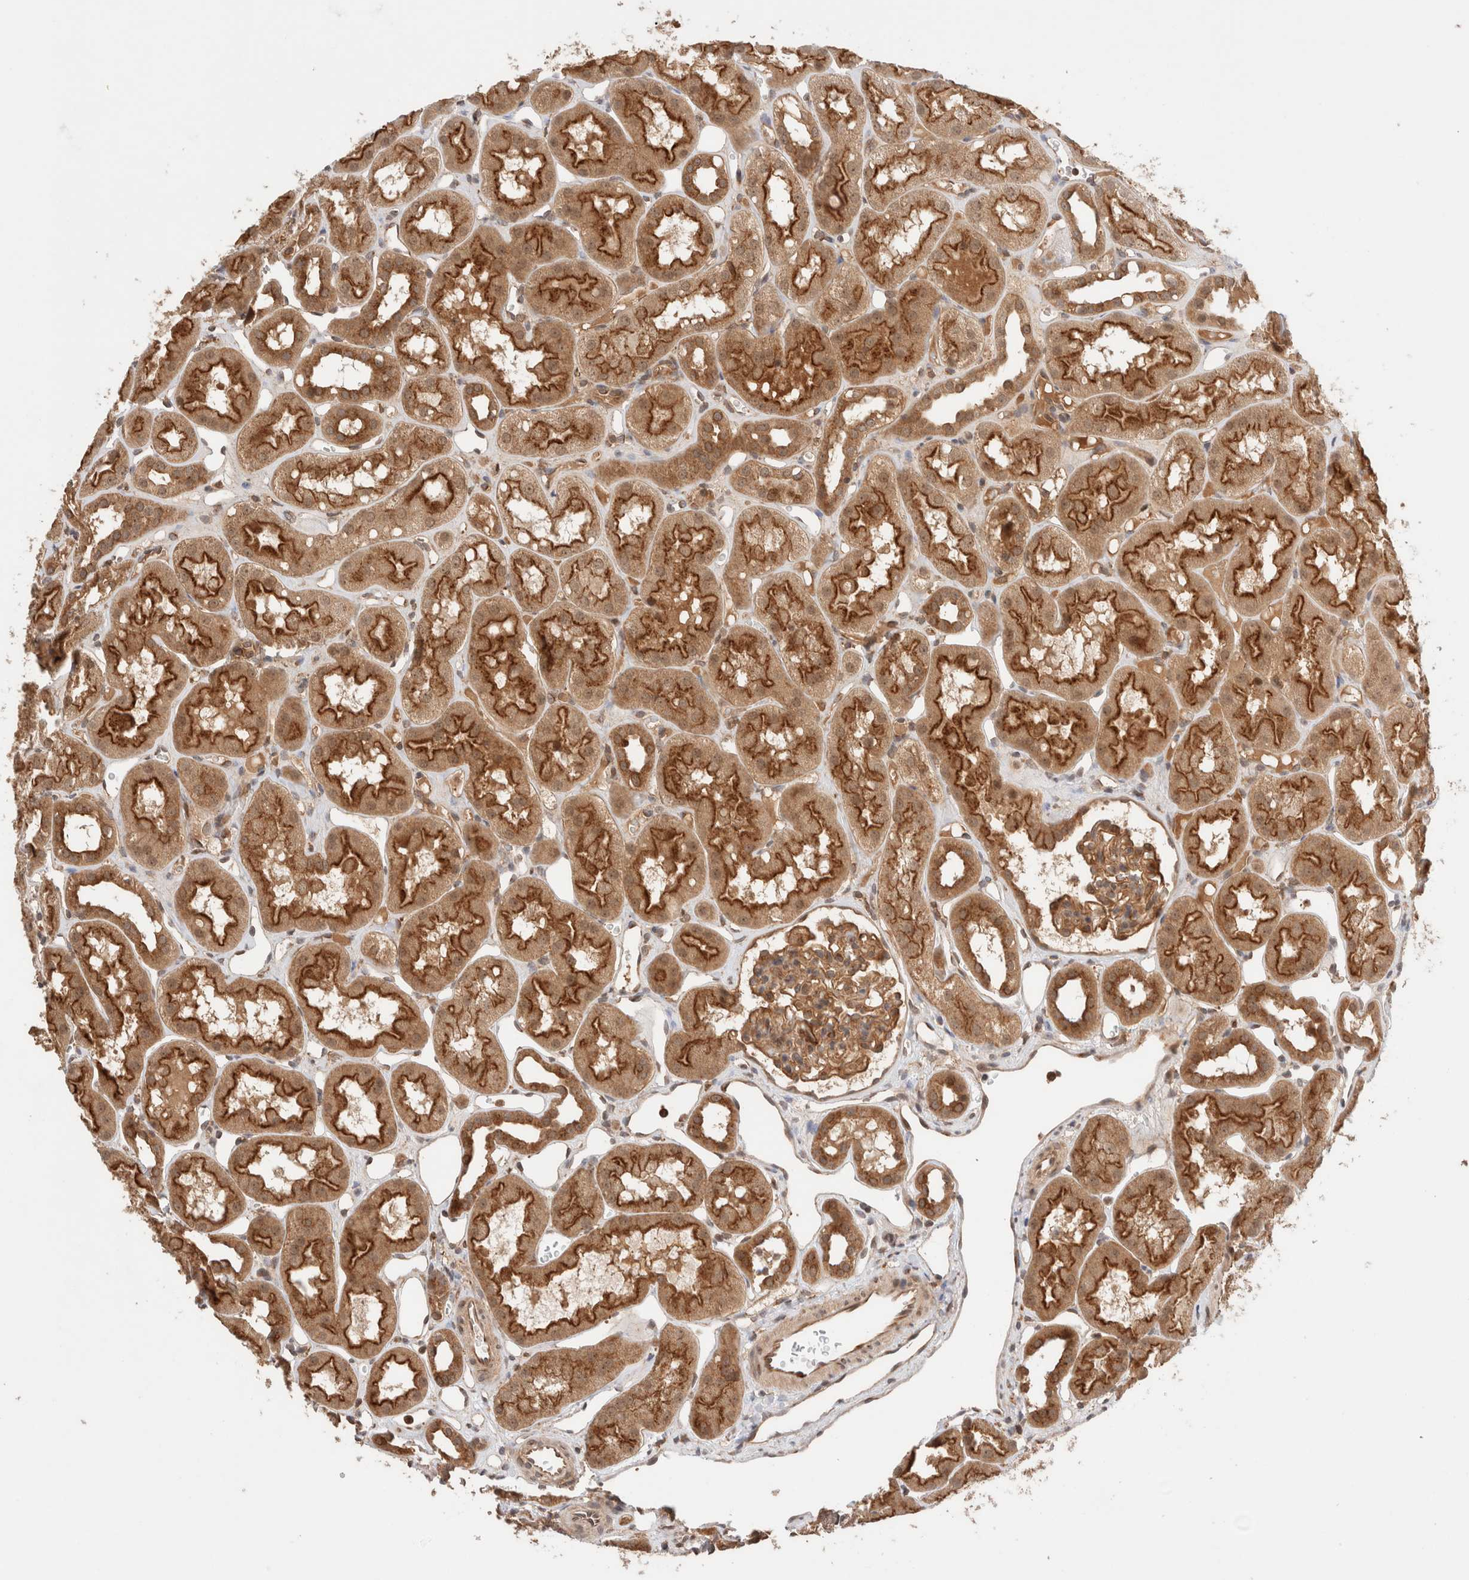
{"staining": {"intensity": "moderate", "quantity": ">75%", "location": "cytoplasmic/membranous"}, "tissue": "kidney", "cell_type": "Cells in glomeruli", "image_type": "normal", "snomed": [{"axis": "morphology", "description": "Normal tissue, NOS"}, {"axis": "topography", "description": "Kidney"}], "caption": "Immunohistochemical staining of unremarkable kidney displays medium levels of moderate cytoplasmic/membranous expression in about >75% of cells in glomeruli. (brown staining indicates protein expression, while blue staining denotes nuclei).", "gene": "SIKE1", "patient": {"sex": "male", "age": 16}}